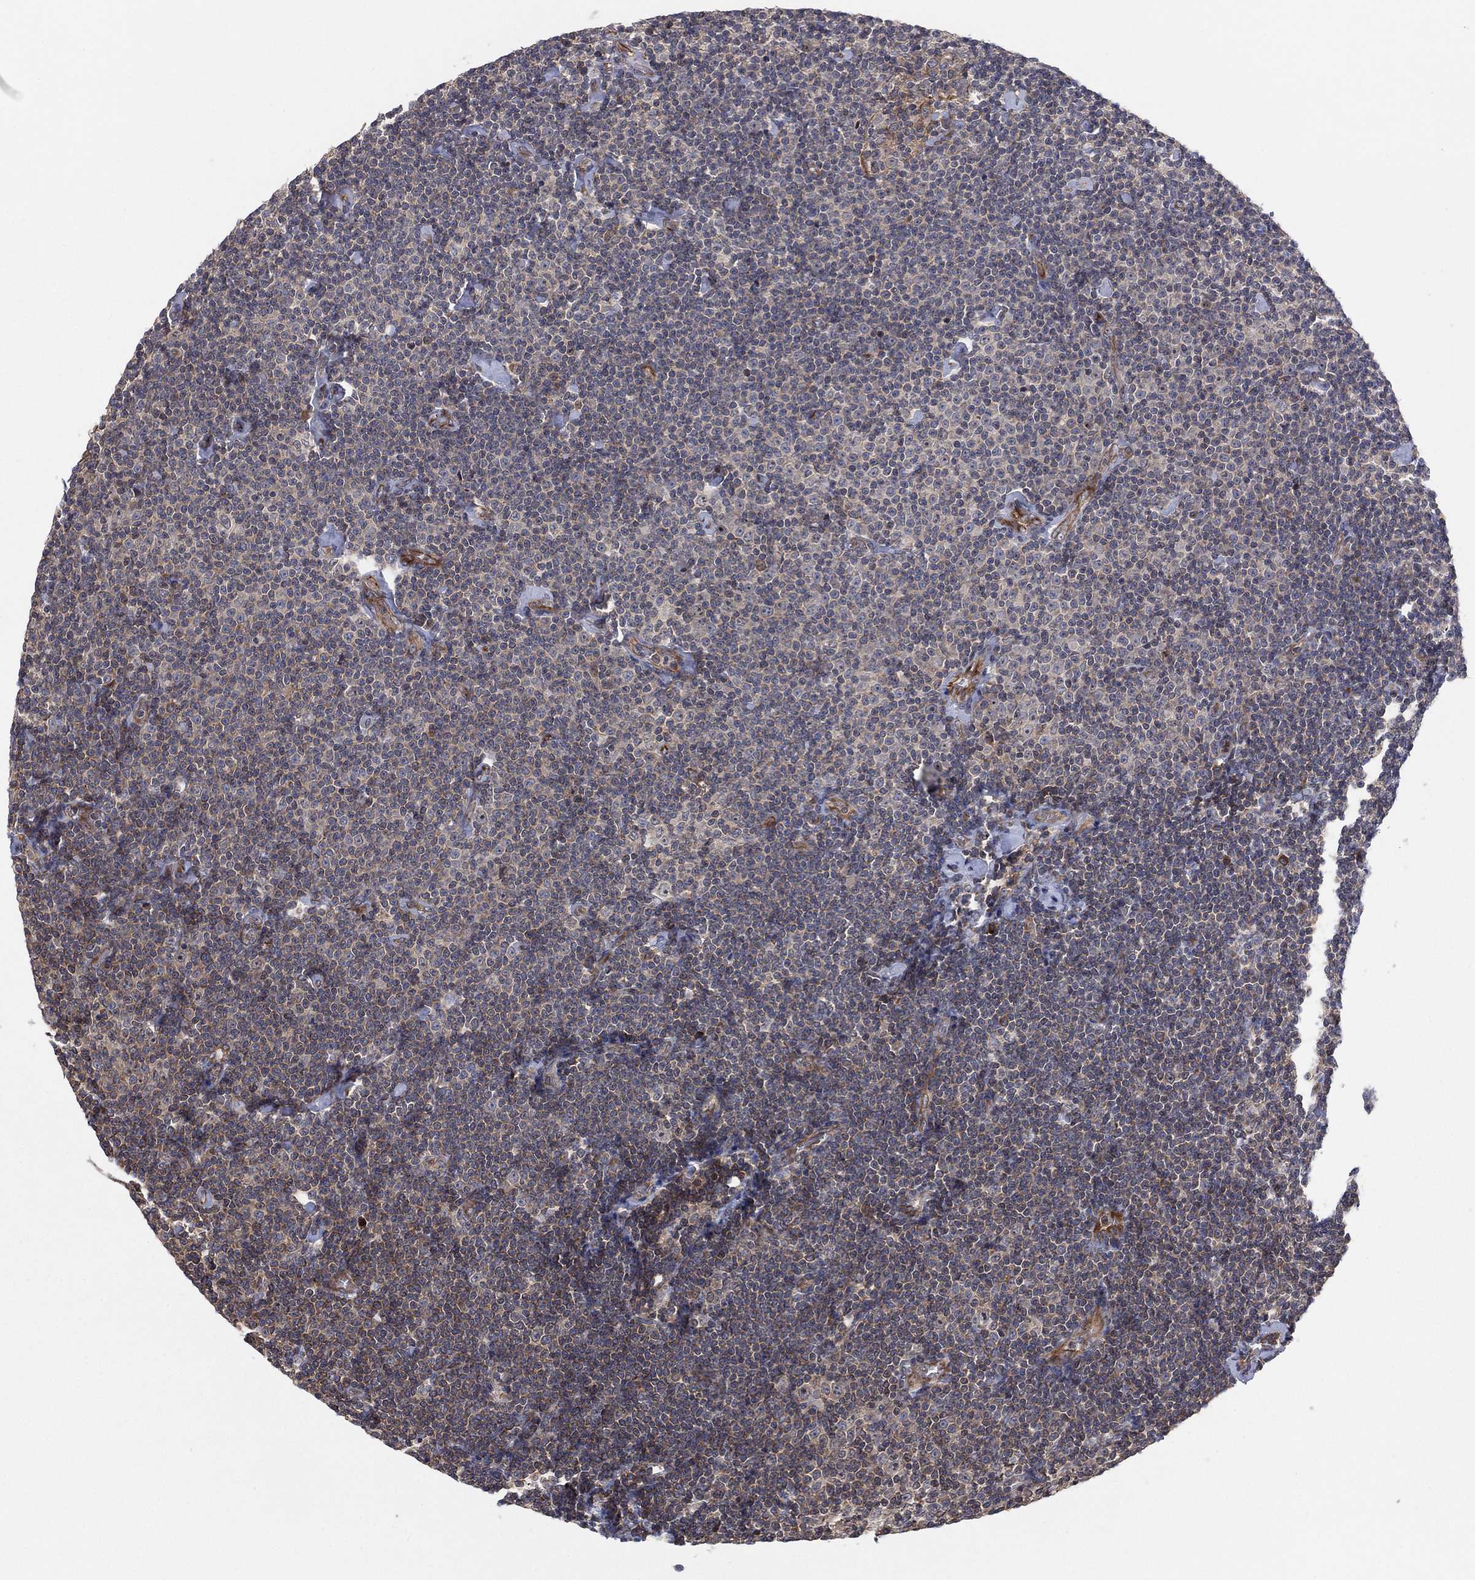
{"staining": {"intensity": "negative", "quantity": "none", "location": "none"}, "tissue": "lymphoma", "cell_type": "Tumor cells", "image_type": "cancer", "snomed": [{"axis": "morphology", "description": "Malignant lymphoma, non-Hodgkin's type, Low grade"}, {"axis": "topography", "description": "Lymph node"}], "caption": "Immunohistochemistry histopathology image of low-grade malignant lymphoma, non-Hodgkin's type stained for a protein (brown), which demonstrates no positivity in tumor cells. (DAB immunohistochemistry (IHC) with hematoxylin counter stain).", "gene": "TMCO1", "patient": {"sex": "male", "age": 81}}